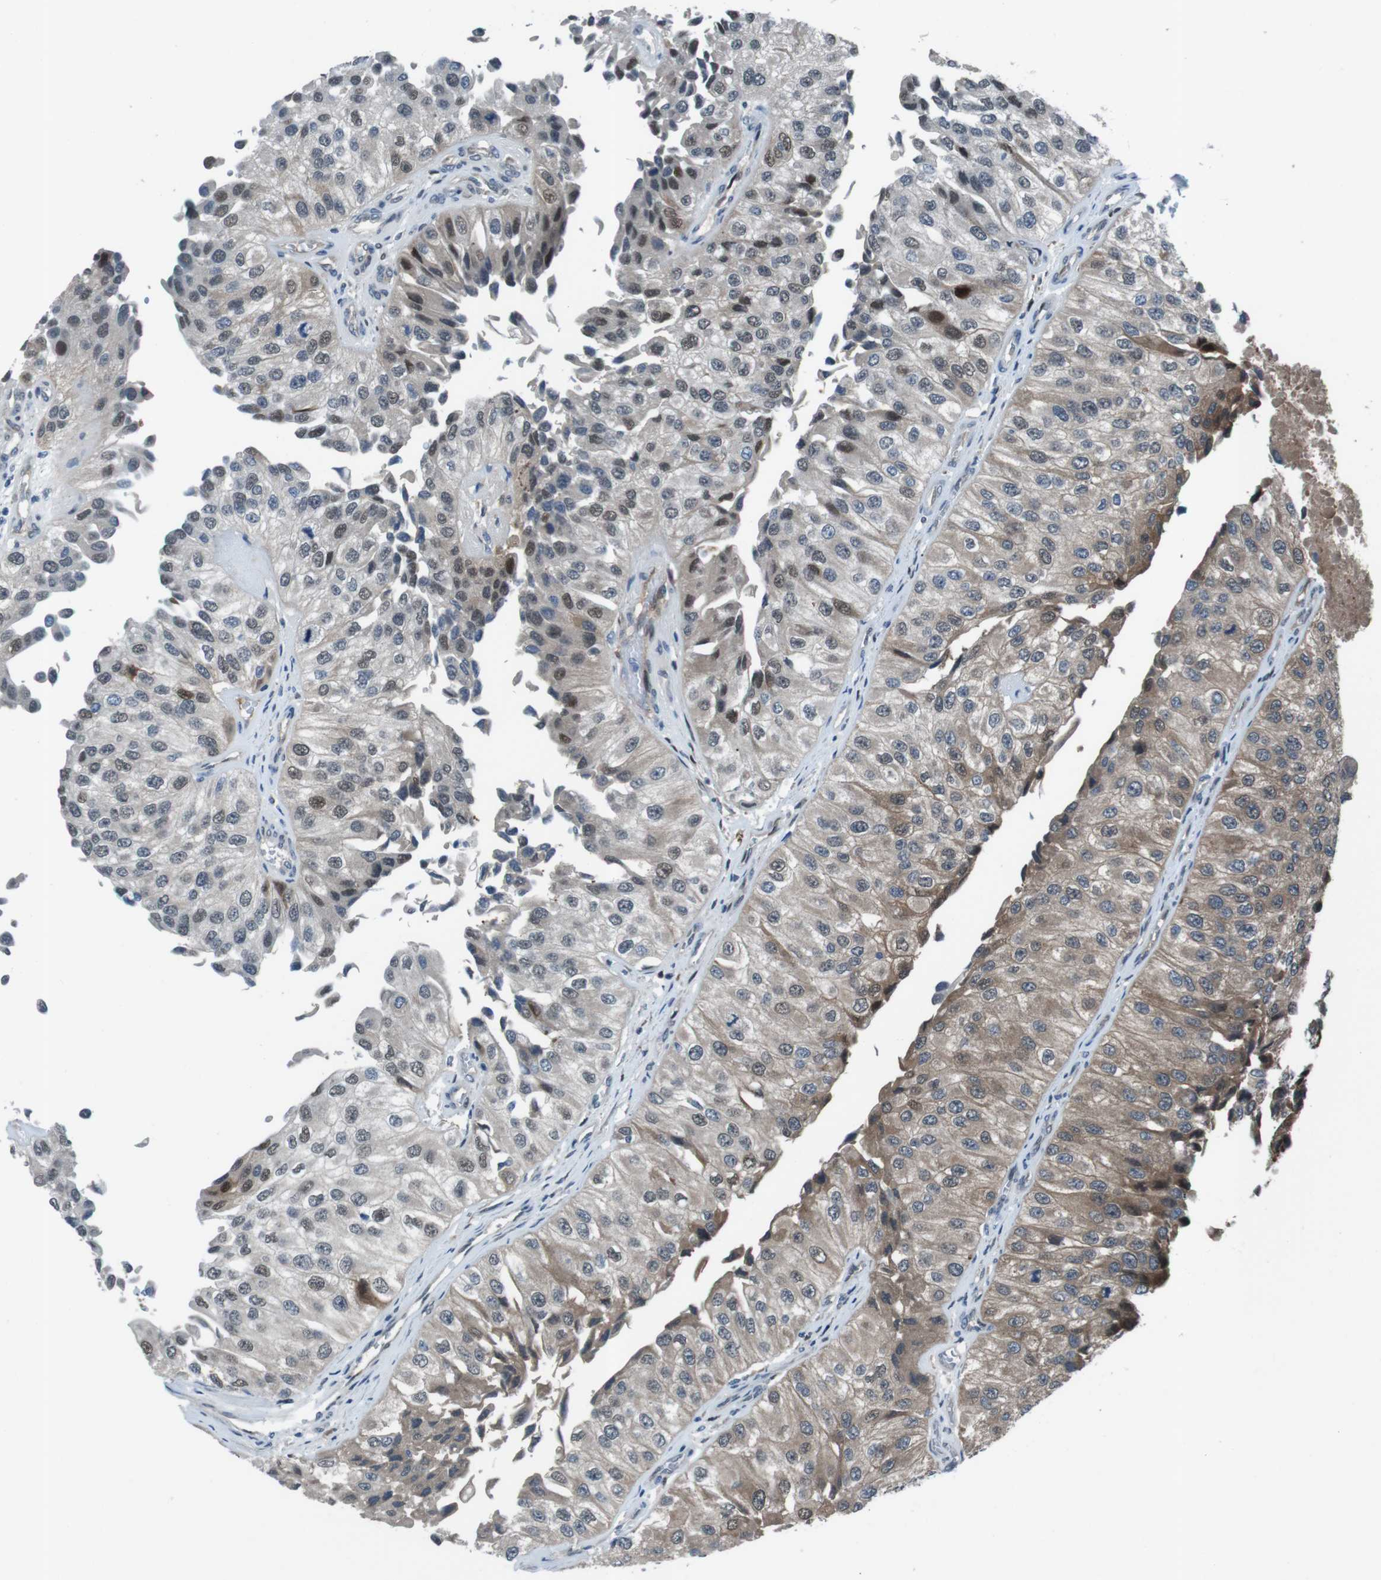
{"staining": {"intensity": "weak", "quantity": ">75%", "location": "cytoplasmic/membranous,nuclear"}, "tissue": "urothelial cancer", "cell_type": "Tumor cells", "image_type": "cancer", "snomed": [{"axis": "morphology", "description": "Urothelial carcinoma, High grade"}, {"axis": "topography", "description": "Kidney"}, {"axis": "topography", "description": "Urinary bladder"}], "caption": "Human urothelial cancer stained with a brown dye exhibits weak cytoplasmic/membranous and nuclear positive staining in approximately >75% of tumor cells.", "gene": "LRP5", "patient": {"sex": "male", "age": 77}}